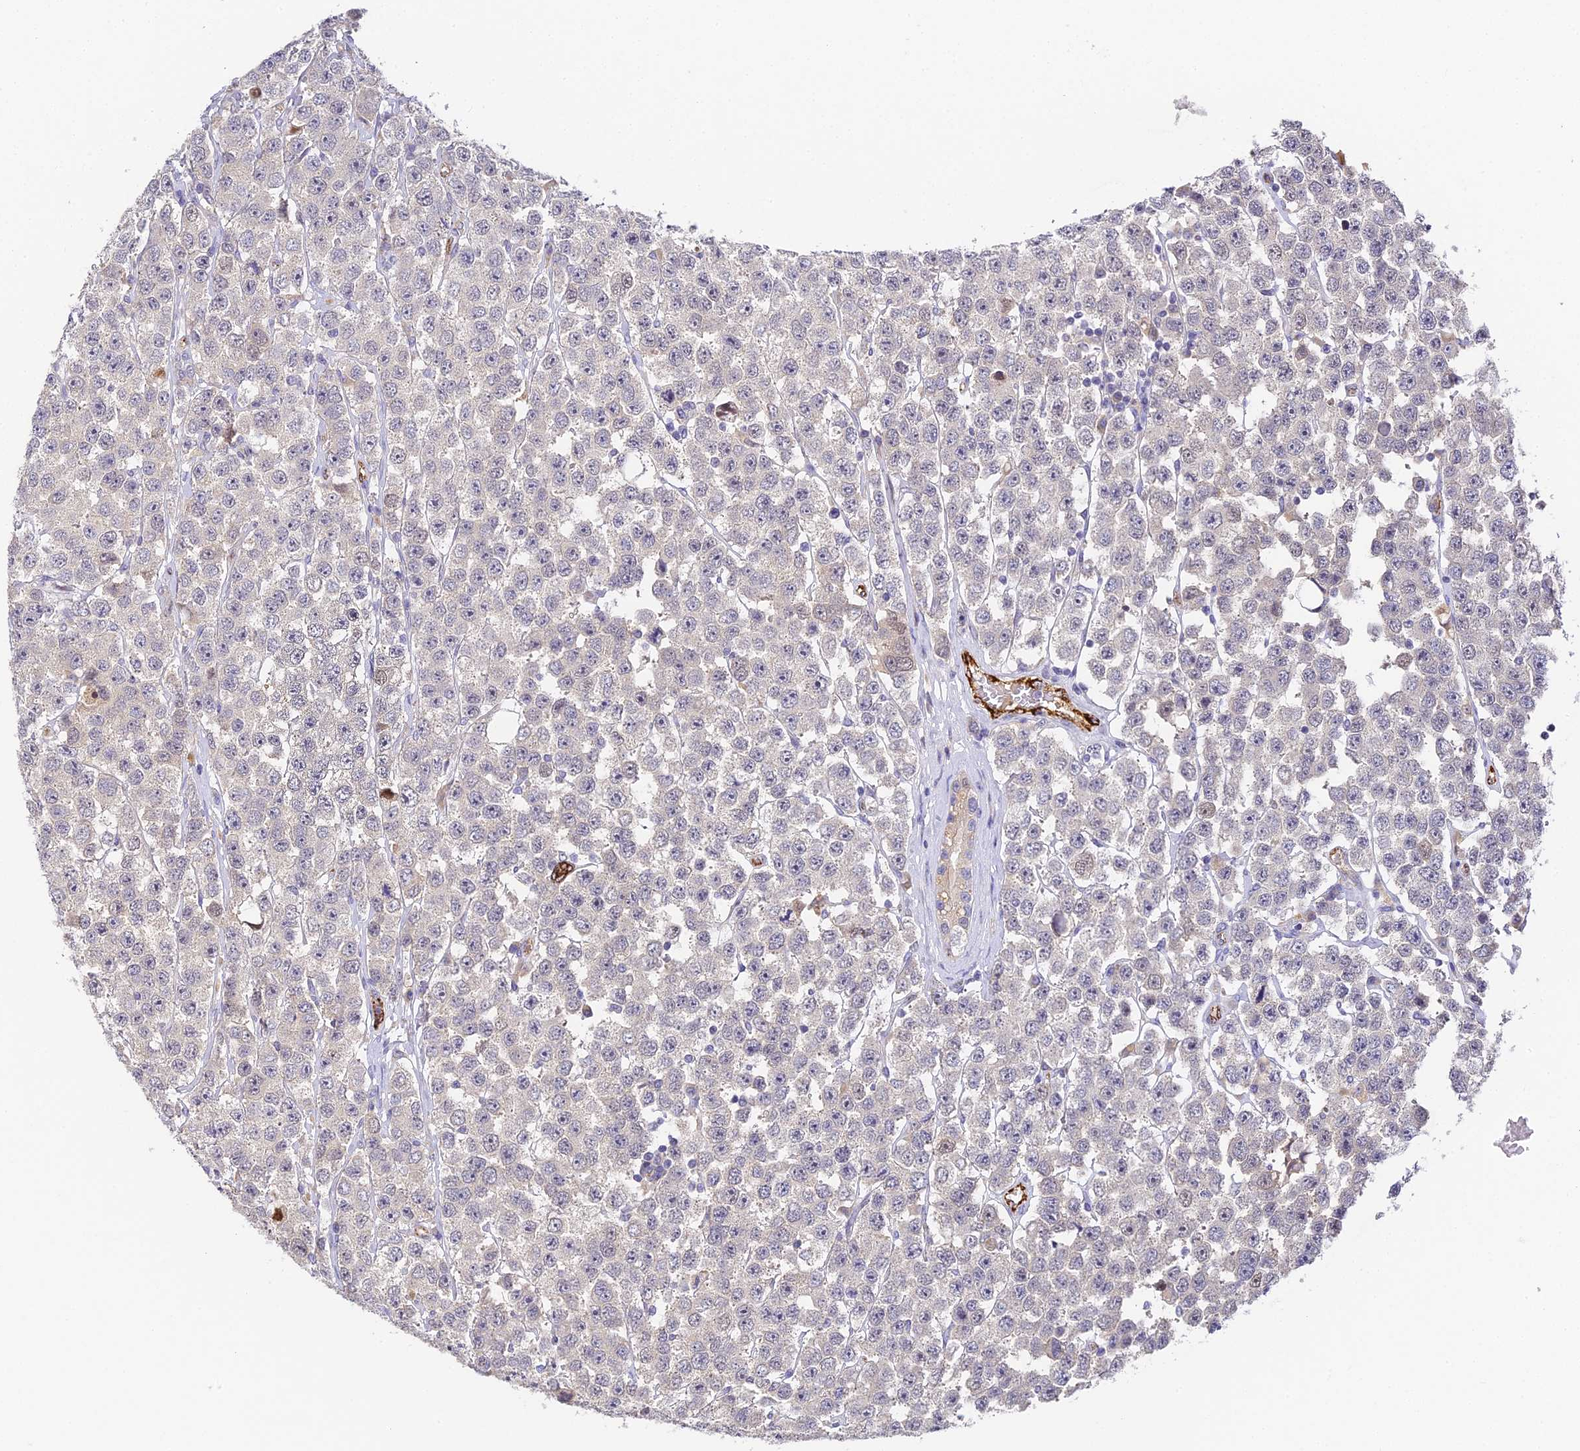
{"staining": {"intensity": "negative", "quantity": "none", "location": "none"}, "tissue": "testis cancer", "cell_type": "Tumor cells", "image_type": "cancer", "snomed": [{"axis": "morphology", "description": "Seminoma, NOS"}, {"axis": "topography", "description": "Testis"}], "caption": "The histopathology image exhibits no significant staining in tumor cells of seminoma (testis). Nuclei are stained in blue.", "gene": "DNAAF10", "patient": {"sex": "male", "age": 28}}